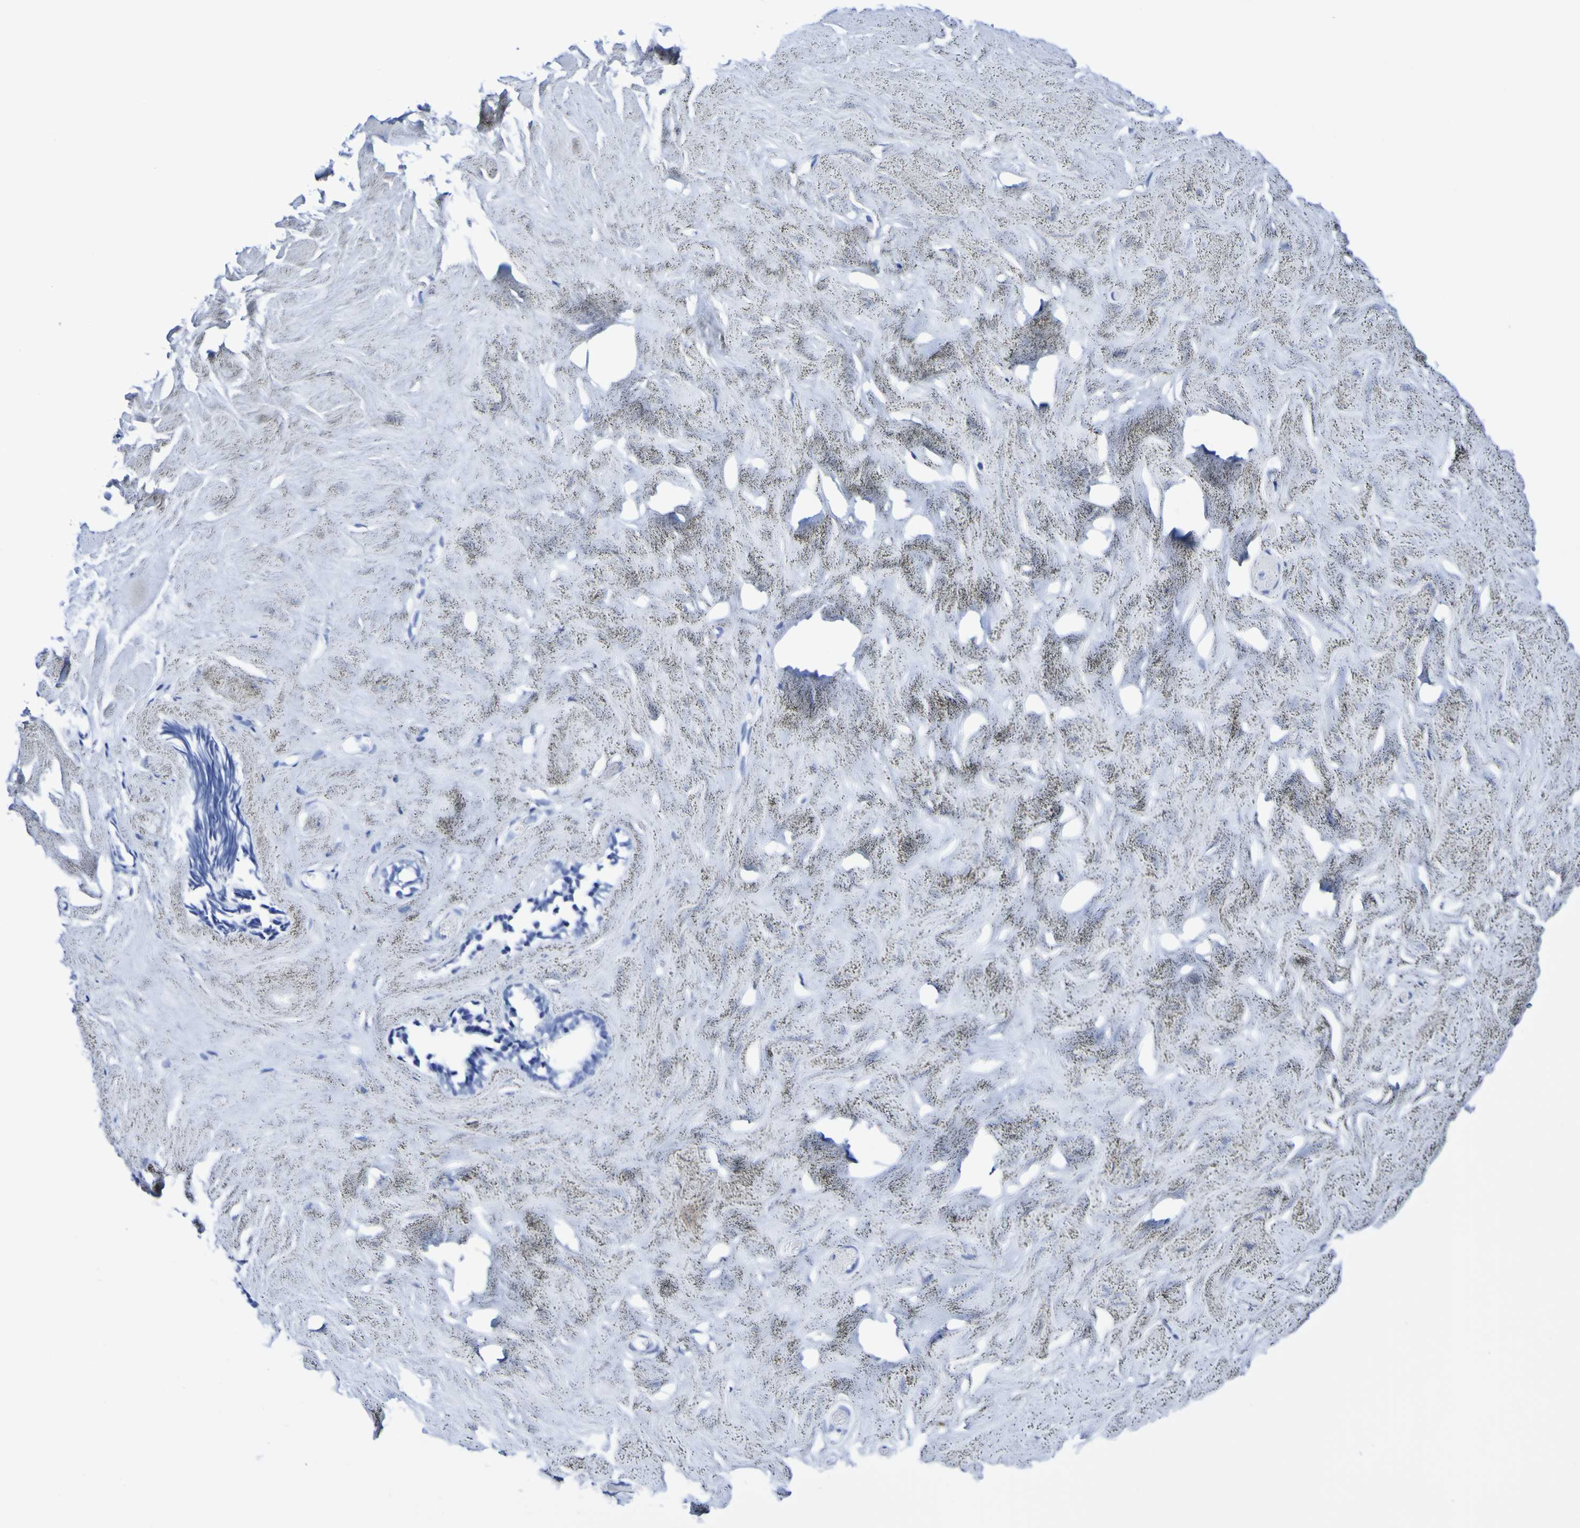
{"staining": {"intensity": "negative", "quantity": "none", "location": "none"}, "tissue": "breast", "cell_type": "Adipocytes", "image_type": "normal", "snomed": [{"axis": "morphology", "description": "Normal tissue, NOS"}, {"axis": "topography", "description": "Breast"}], "caption": "The micrograph reveals no significant staining in adipocytes of breast. The staining is performed using DAB brown chromogen with nuclei counter-stained in using hematoxylin.", "gene": "DPEP1", "patient": {"sex": "female", "age": 75}}